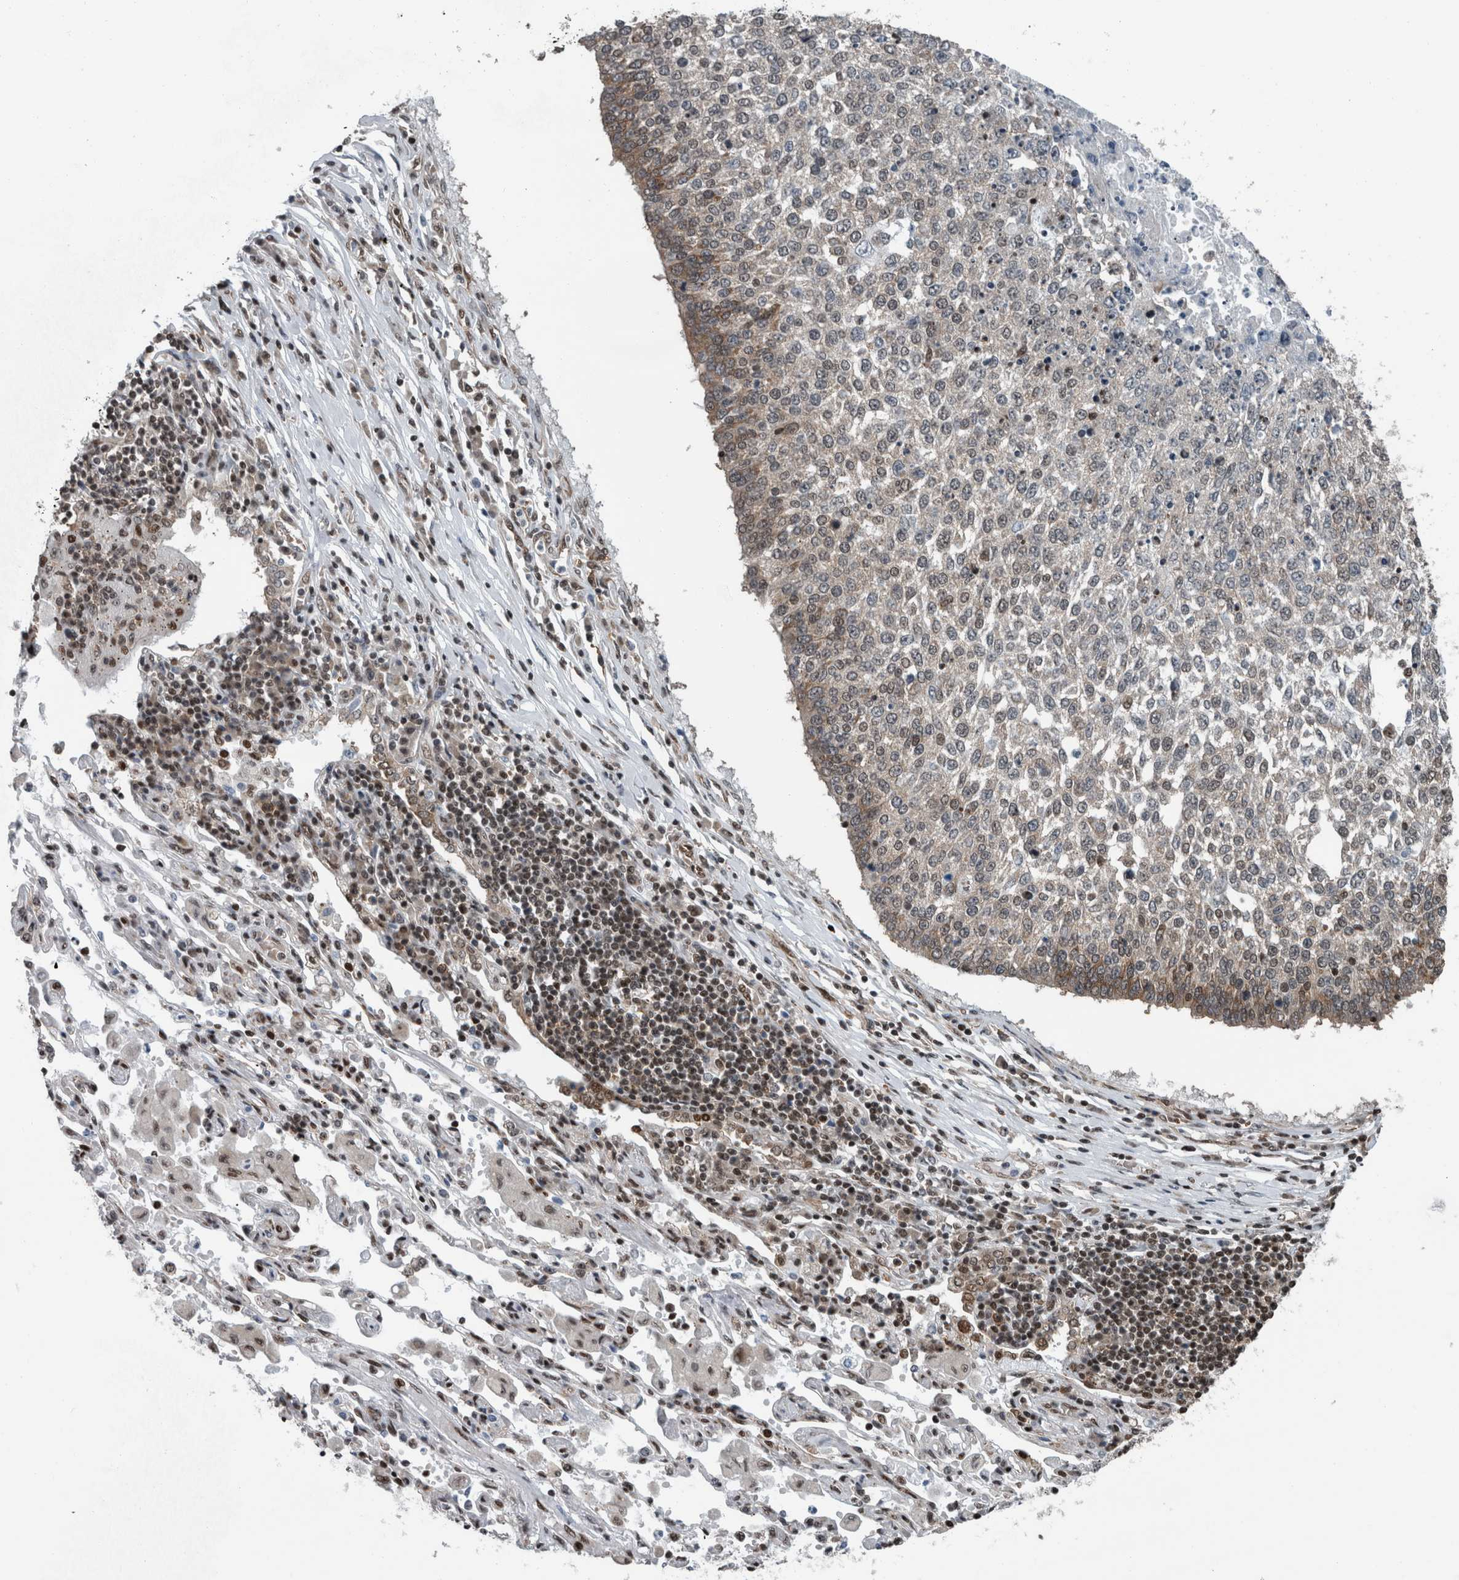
{"staining": {"intensity": "moderate", "quantity": "25%-75%", "location": "cytoplasmic/membranous,nuclear"}, "tissue": "lung cancer", "cell_type": "Tumor cells", "image_type": "cancer", "snomed": [{"axis": "morphology", "description": "Normal tissue, NOS"}, {"axis": "morphology", "description": "Squamous cell carcinoma, NOS"}, {"axis": "topography", "description": "Cartilage tissue"}, {"axis": "topography", "description": "Bronchus"}, {"axis": "topography", "description": "Lung"}, {"axis": "topography", "description": "Peripheral nerve tissue"}], "caption": "High-power microscopy captured an immunohistochemistry micrograph of squamous cell carcinoma (lung), revealing moderate cytoplasmic/membranous and nuclear staining in approximately 25%-75% of tumor cells. (DAB (3,3'-diaminobenzidine) = brown stain, brightfield microscopy at high magnification).", "gene": "DNMT3A", "patient": {"sex": "female", "age": 49}}